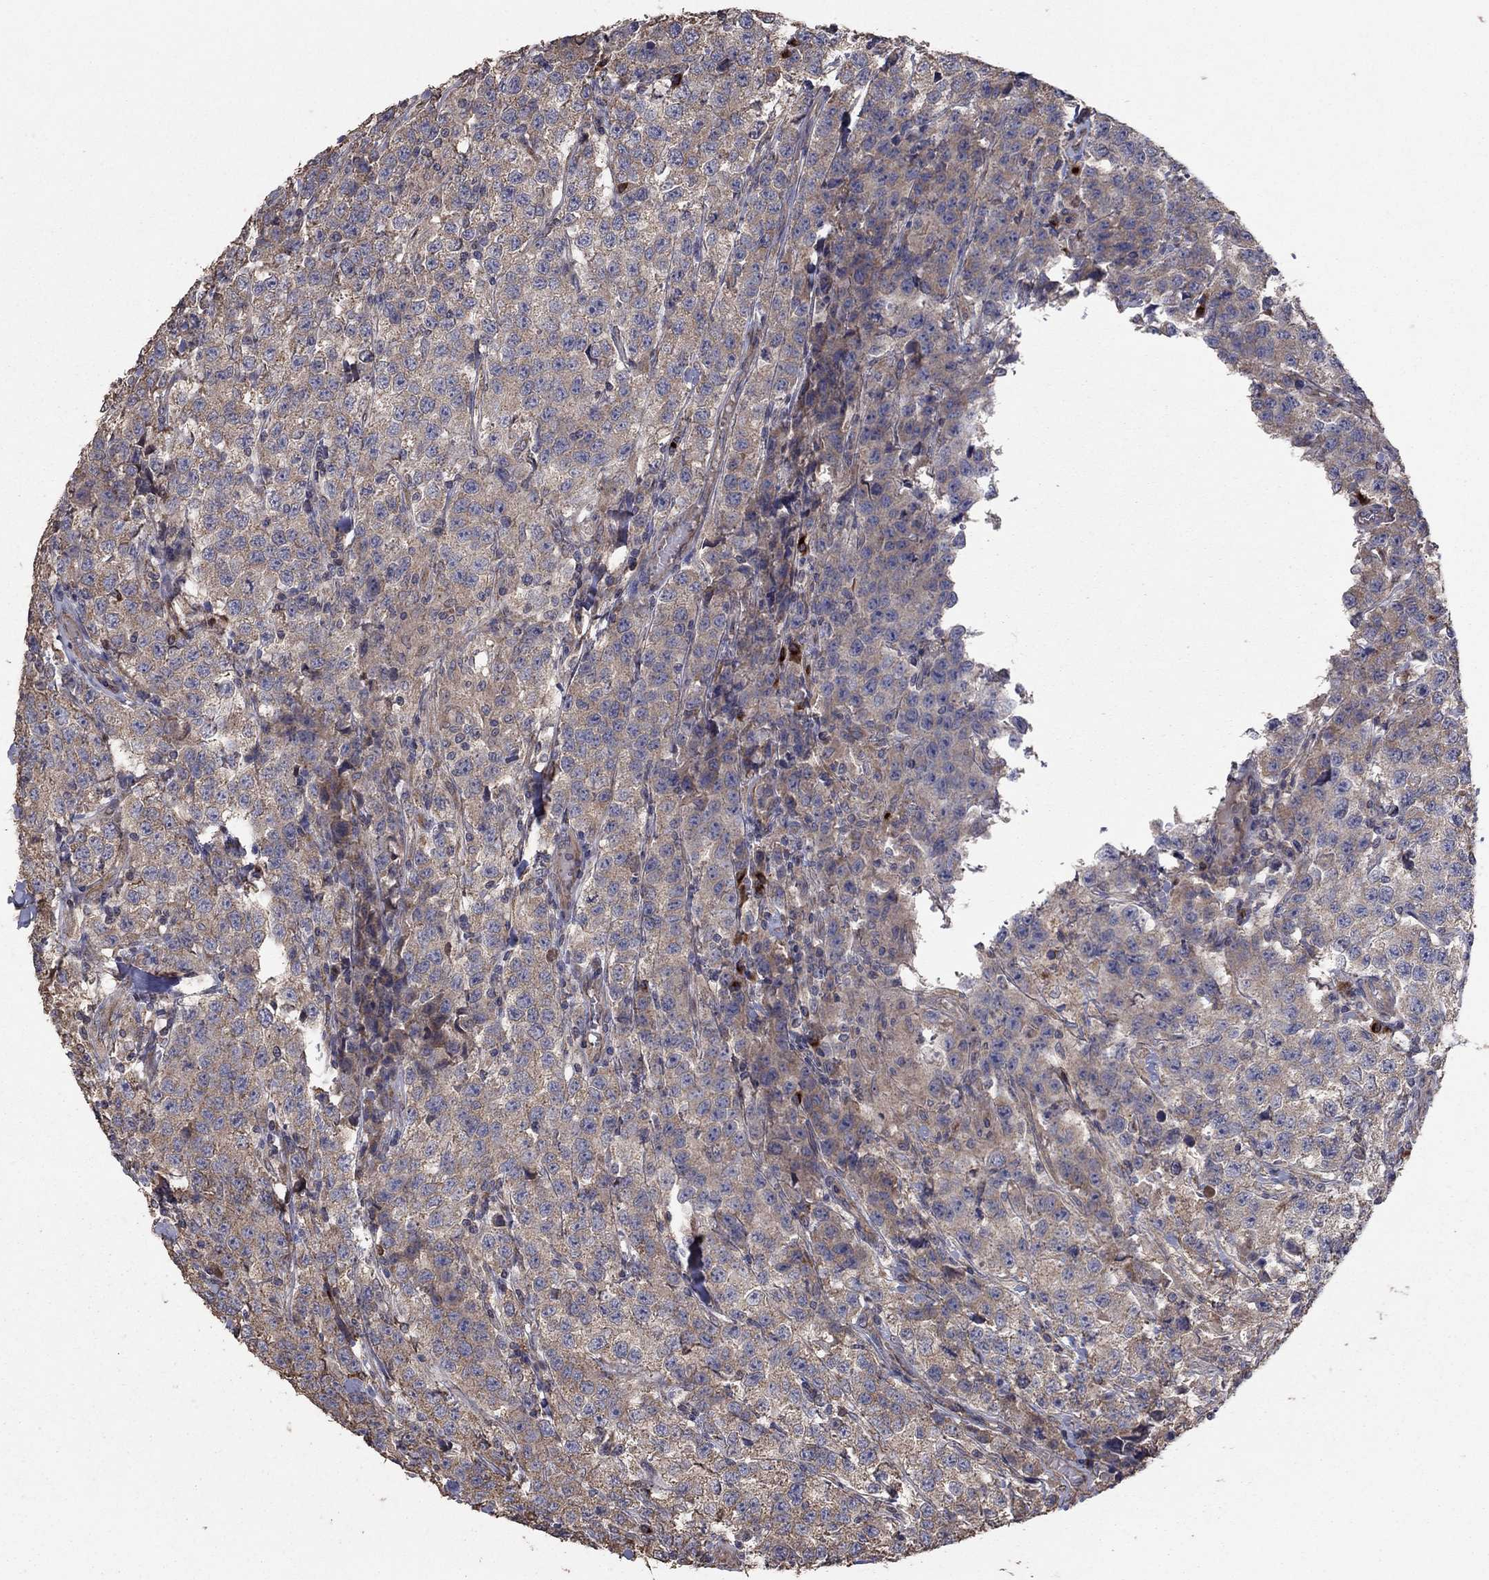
{"staining": {"intensity": "weak", "quantity": "25%-75%", "location": "cytoplasmic/membranous"}, "tissue": "testis cancer", "cell_type": "Tumor cells", "image_type": "cancer", "snomed": [{"axis": "morphology", "description": "Seminoma, NOS"}, {"axis": "topography", "description": "Testis"}], "caption": "This image exhibits testis cancer stained with IHC to label a protein in brown. The cytoplasmic/membranous of tumor cells show weak positivity for the protein. Nuclei are counter-stained blue.", "gene": "FLT4", "patient": {"sex": "male", "age": 59}}